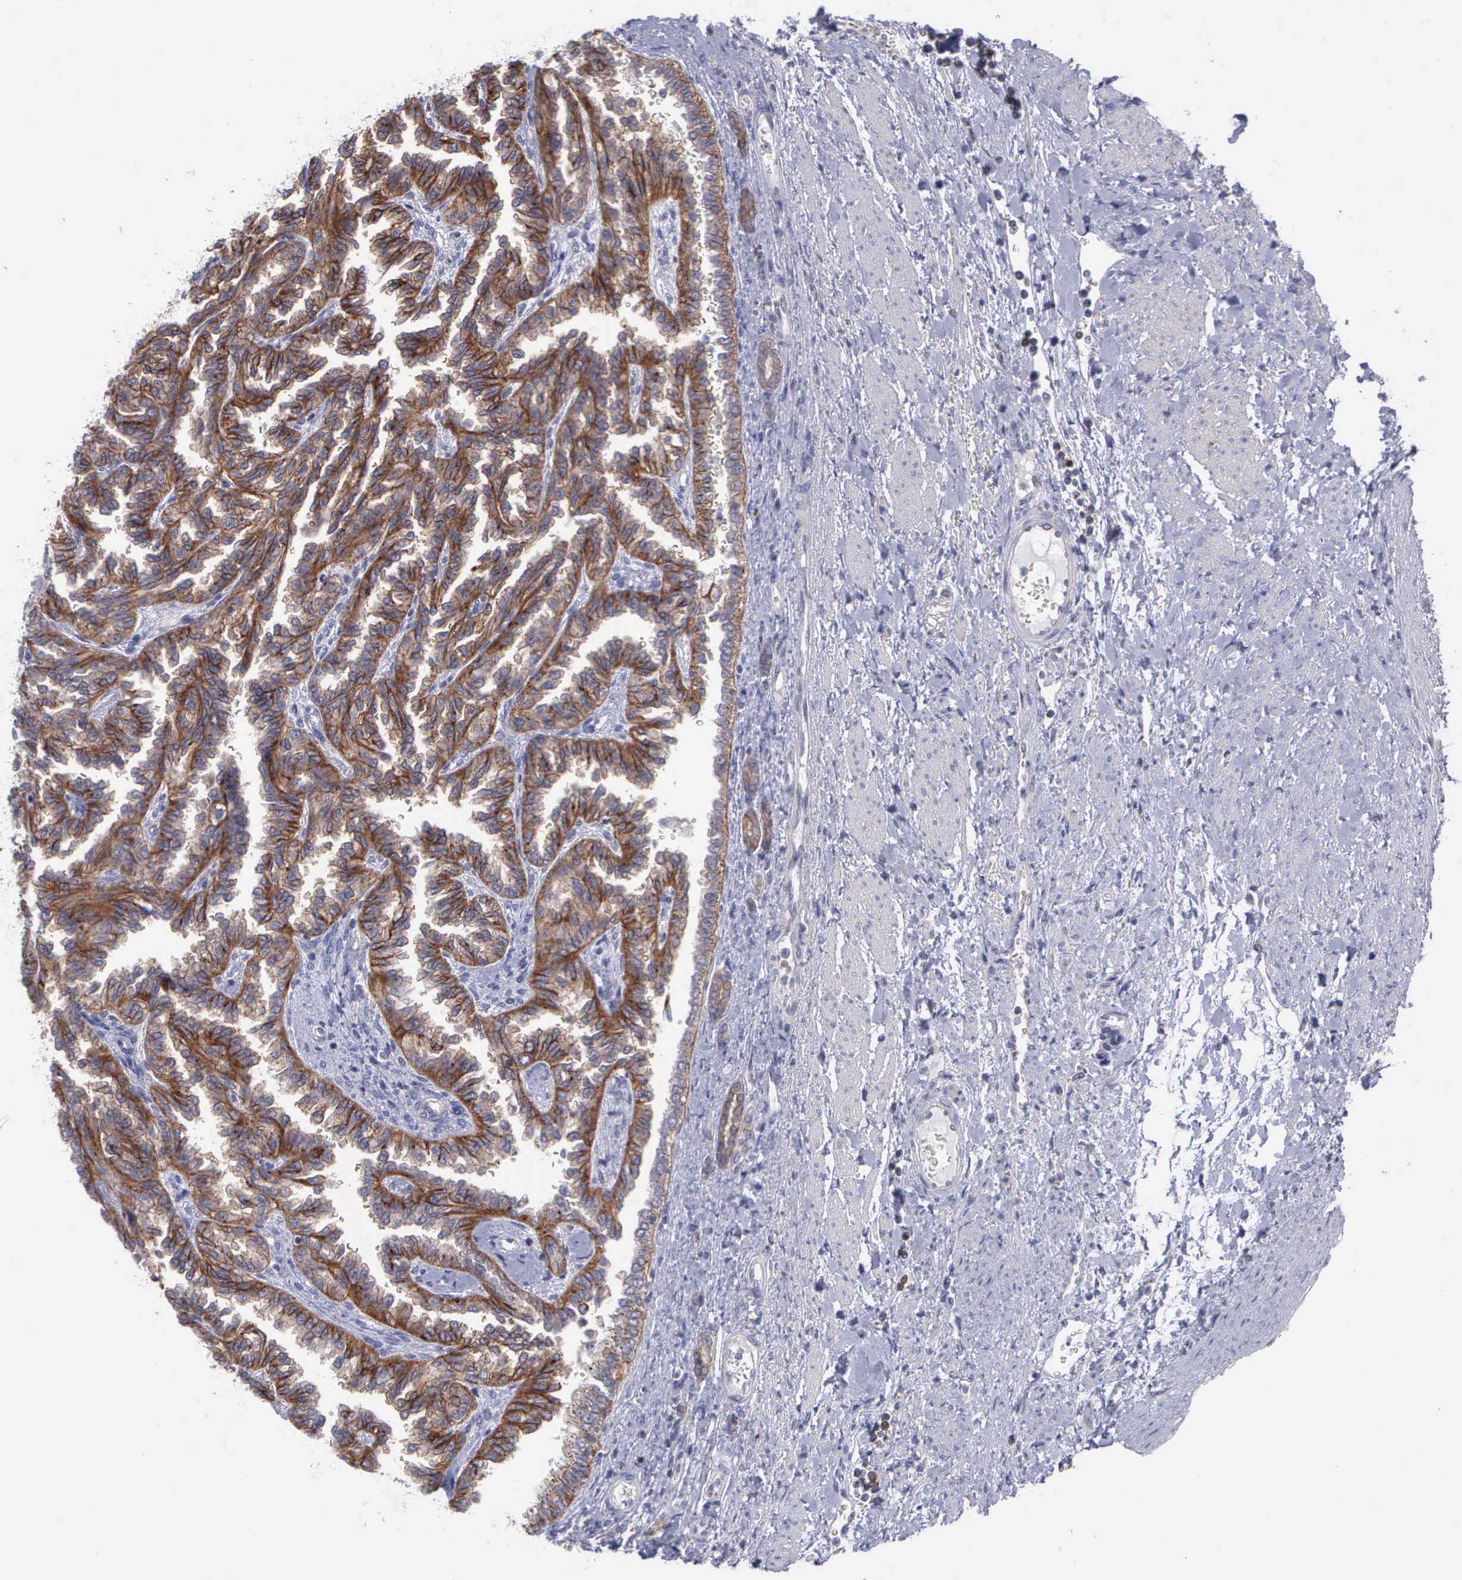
{"staining": {"intensity": "moderate", "quantity": ">75%", "location": "cytoplasmic/membranous"}, "tissue": "renal cancer", "cell_type": "Tumor cells", "image_type": "cancer", "snomed": [{"axis": "morphology", "description": "Inflammation, NOS"}, {"axis": "morphology", "description": "Adenocarcinoma, NOS"}, {"axis": "topography", "description": "Kidney"}], "caption": "The immunohistochemical stain labels moderate cytoplasmic/membranous expression in tumor cells of renal adenocarcinoma tissue.", "gene": "MICAL3", "patient": {"sex": "male", "age": 68}}